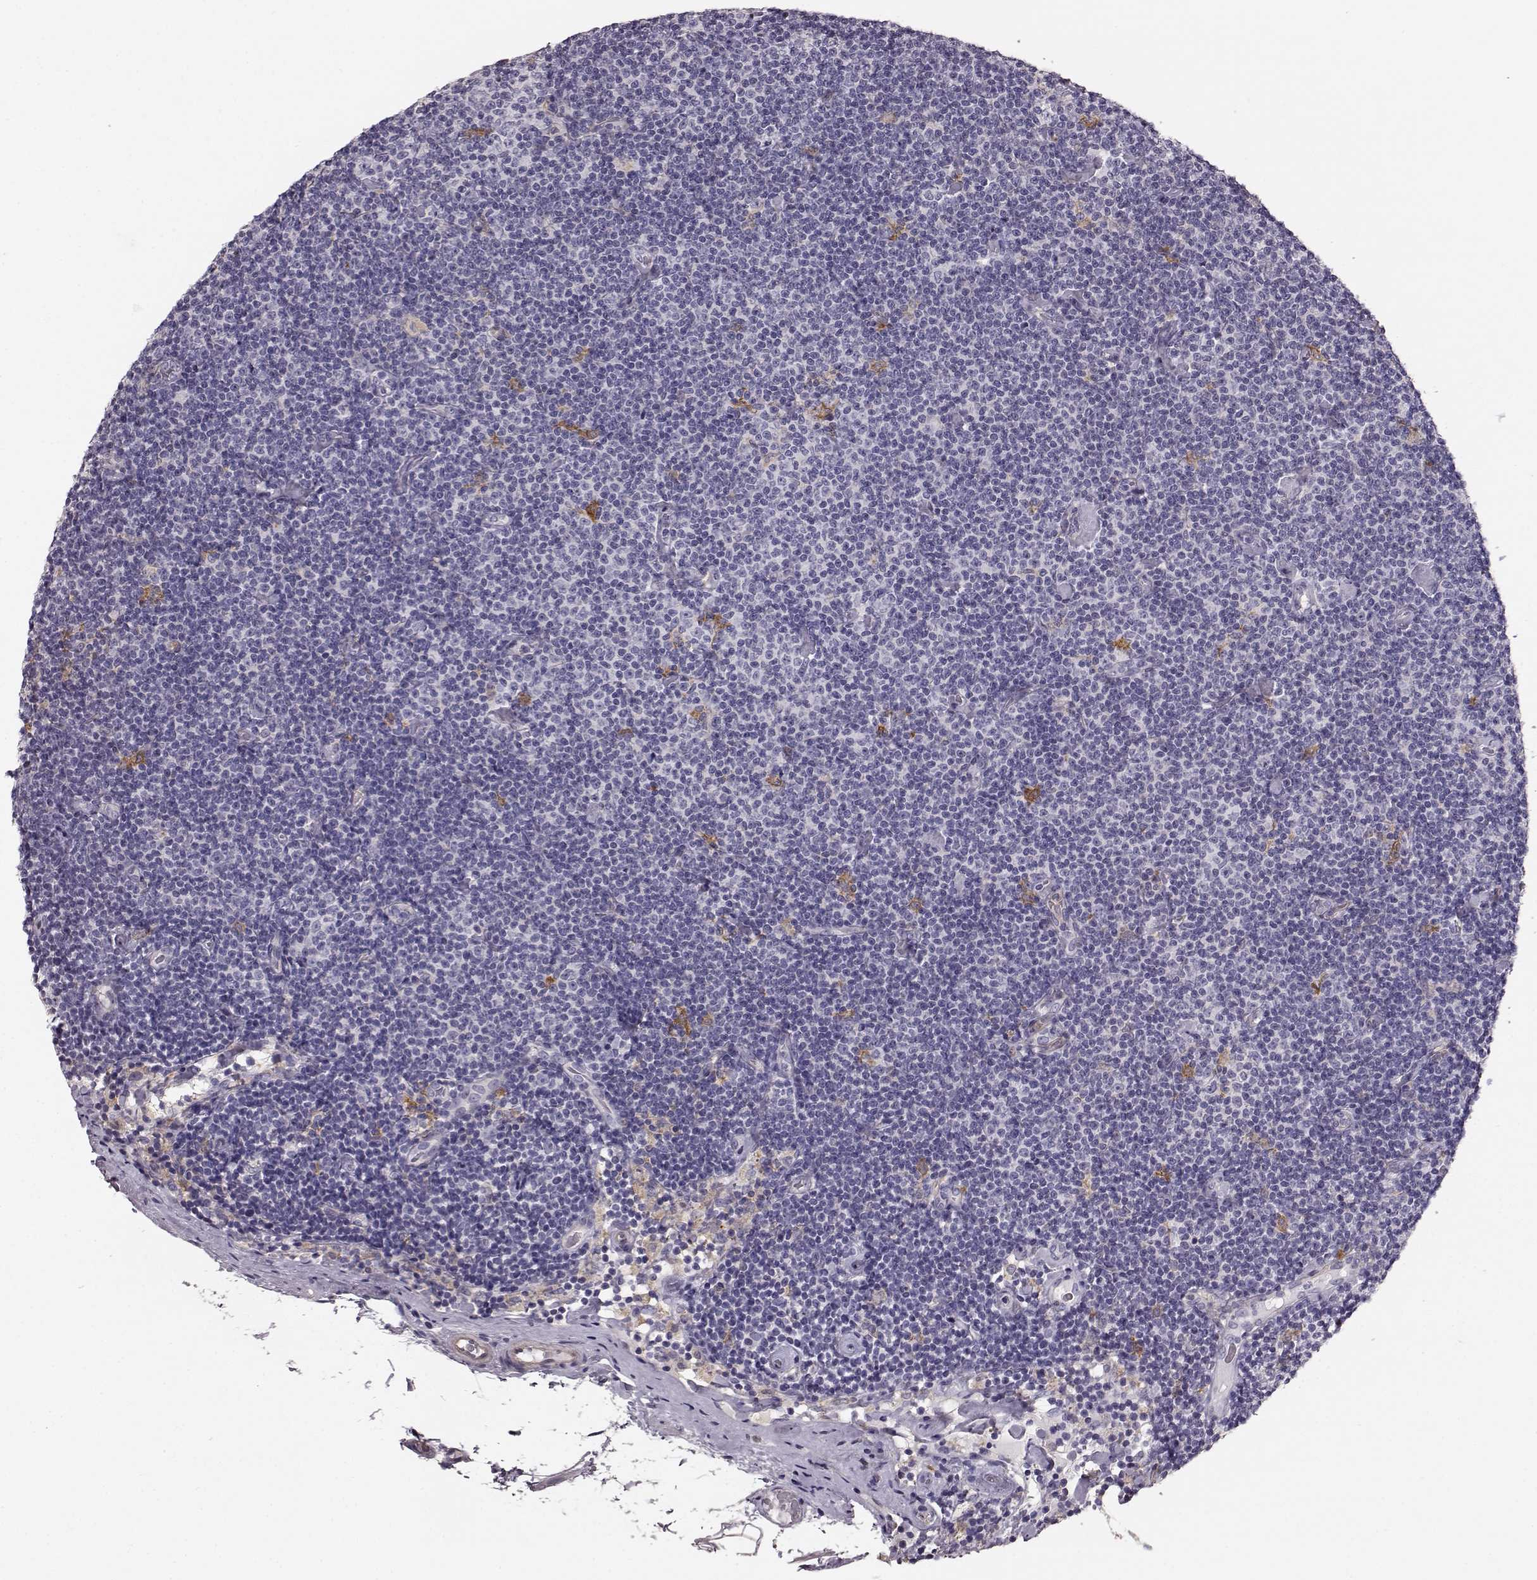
{"staining": {"intensity": "negative", "quantity": "none", "location": "none"}, "tissue": "lymphoma", "cell_type": "Tumor cells", "image_type": "cancer", "snomed": [{"axis": "morphology", "description": "Malignant lymphoma, non-Hodgkin's type, Low grade"}, {"axis": "topography", "description": "Lymph node"}], "caption": "Human lymphoma stained for a protein using immunohistochemistry exhibits no staining in tumor cells.", "gene": "GPR50", "patient": {"sex": "male", "age": 81}}